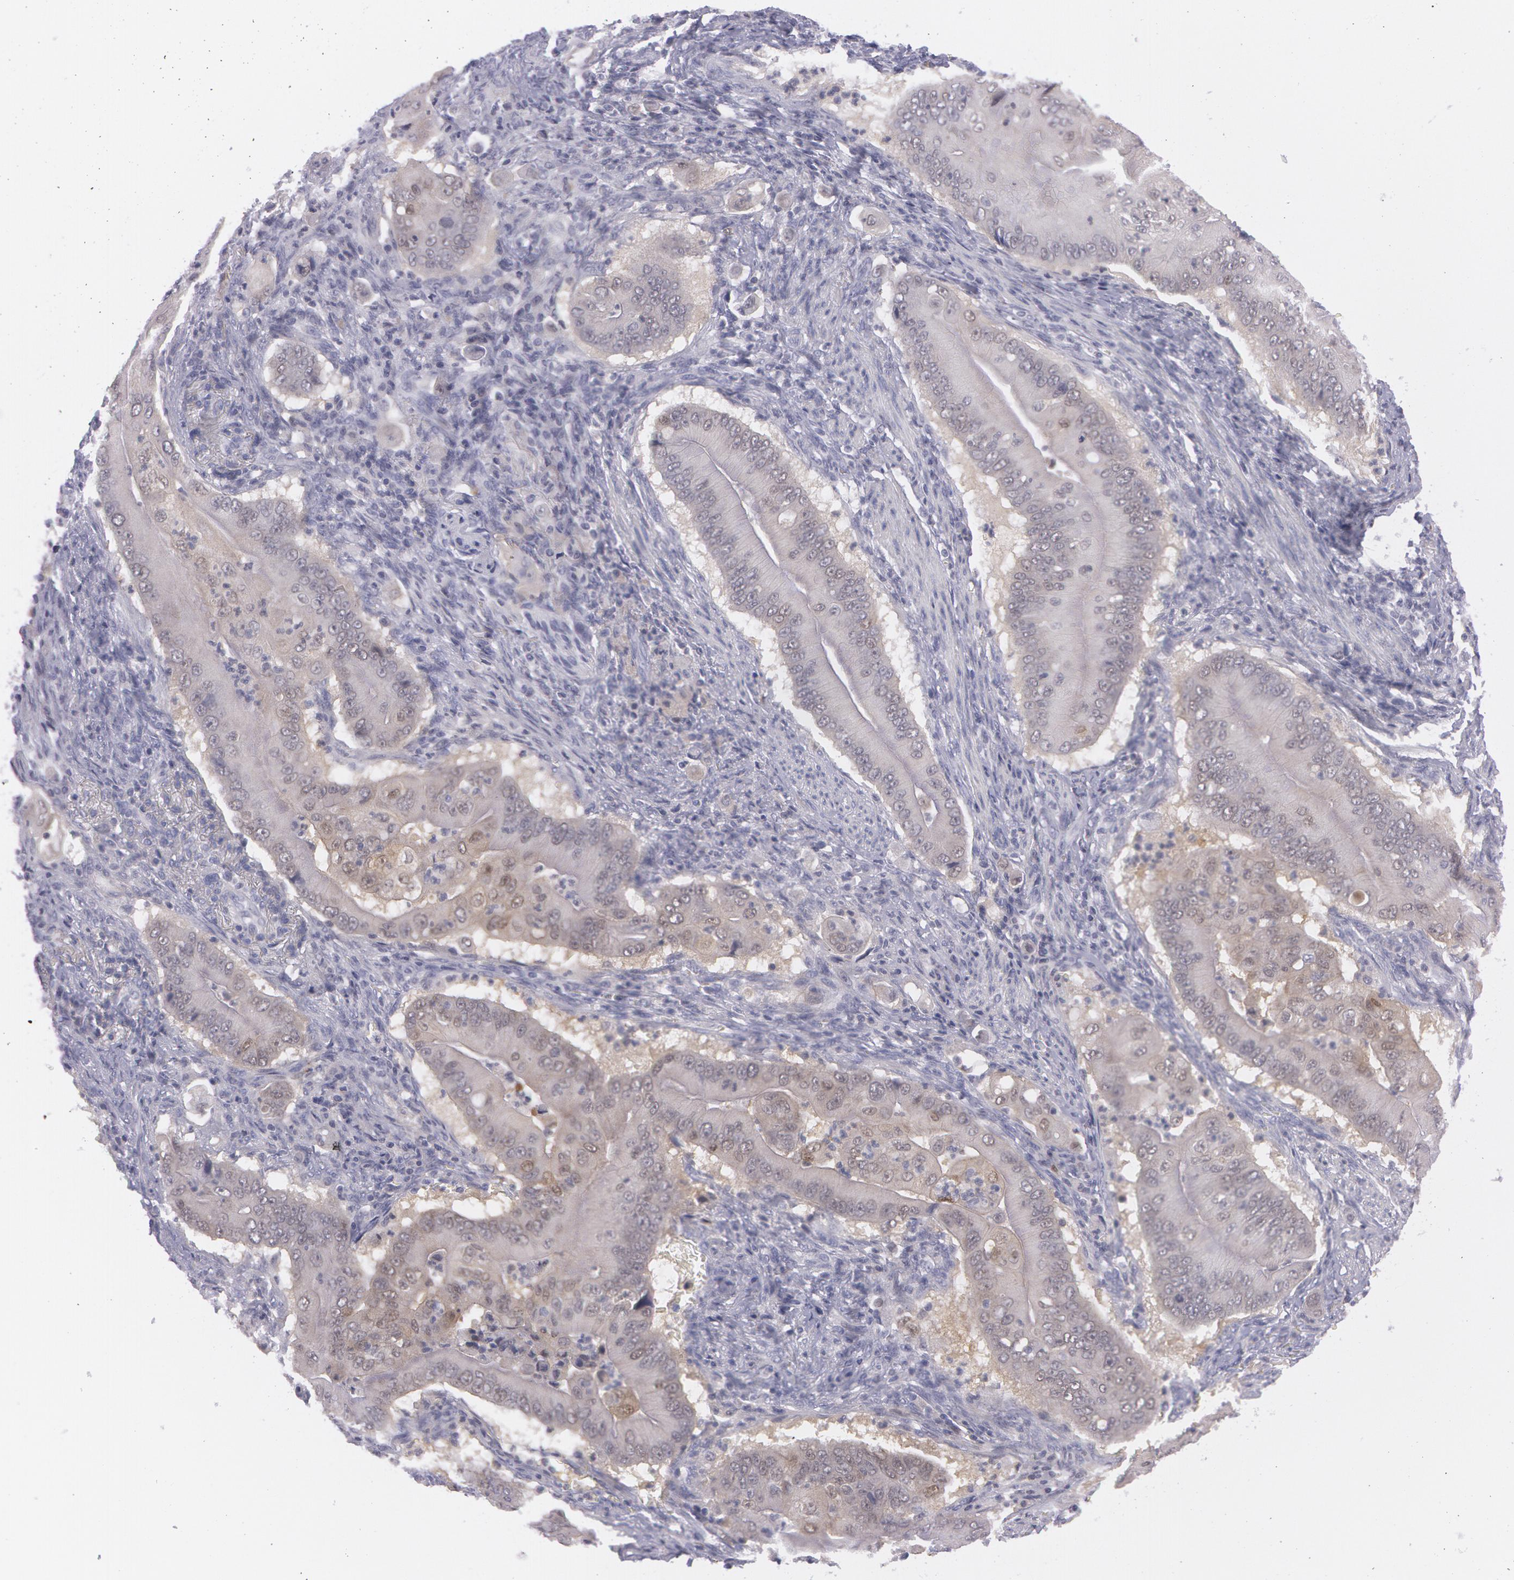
{"staining": {"intensity": "weak", "quantity": "<25%", "location": "nuclear"}, "tissue": "pancreatic cancer", "cell_type": "Tumor cells", "image_type": "cancer", "snomed": [{"axis": "morphology", "description": "Adenocarcinoma, NOS"}, {"axis": "topography", "description": "Pancreas"}], "caption": "Pancreatic adenocarcinoma was stained to show a protein in brown. There is no significant expression in tumor cells.", "gene": "IL1RN", "patient": {"sex": "male", "age": 62}}